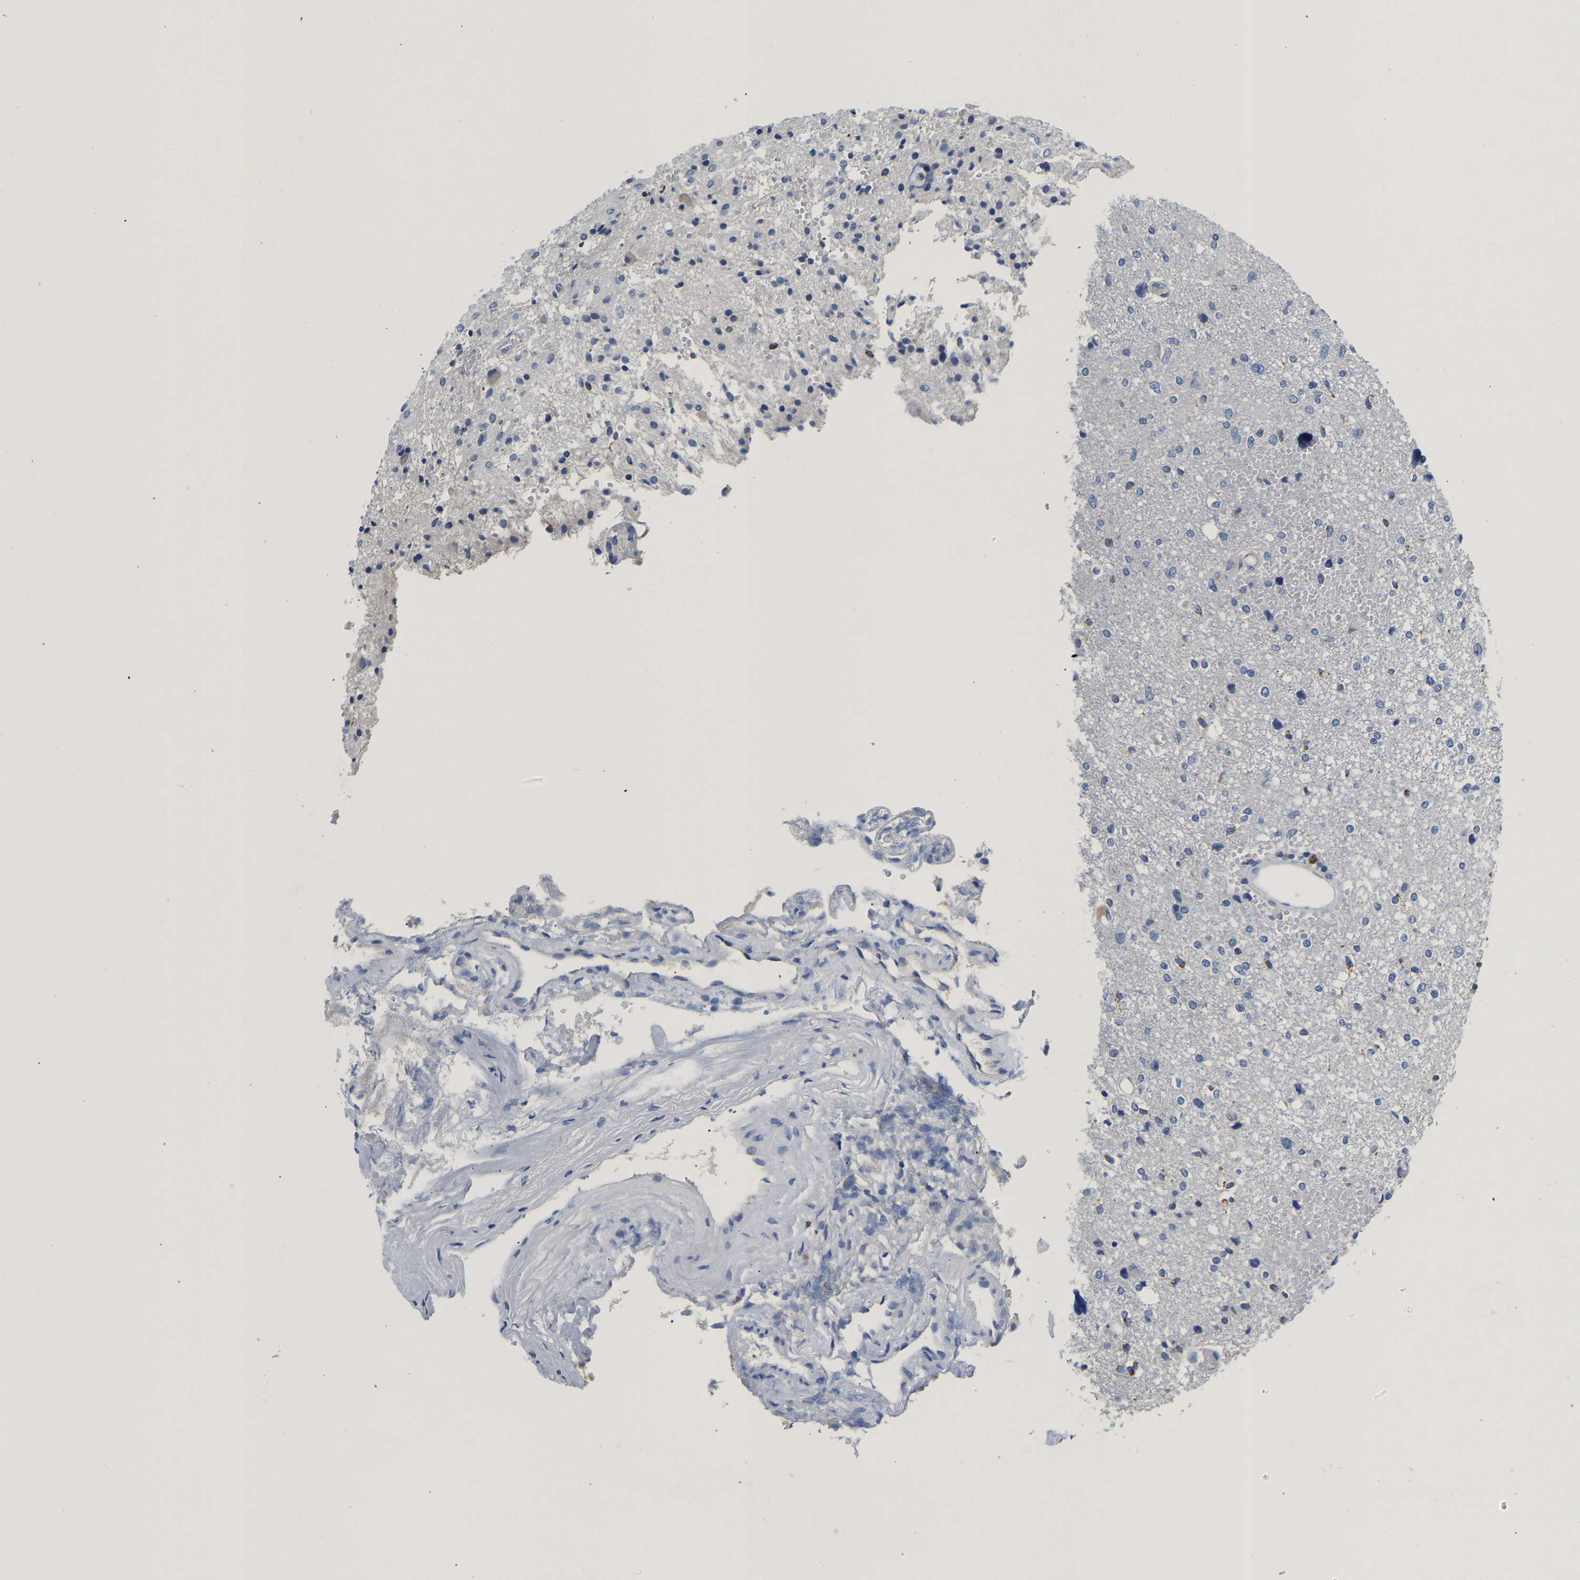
{"staining": {"intensity": "negative", "quantity": "none", "location": "none"}, "tissue": "glioma", "cell_type": "Tumor cells", "image_type": "cancer", "snomed": [{"axis": "morphology", "description": "Glioma, malignant, High grade"}, {"axis": "topography", "description": "Brain"}], "caption": "This photomicrograph is of malignant glioma (high-grade) stained with immunohistochemistry to label a protein in brown with the nuclei are counter-stained blue. There is no positivity in tumor cells.", "gene": "PCK2", "patient": {"sex": "female", "age": 59}}